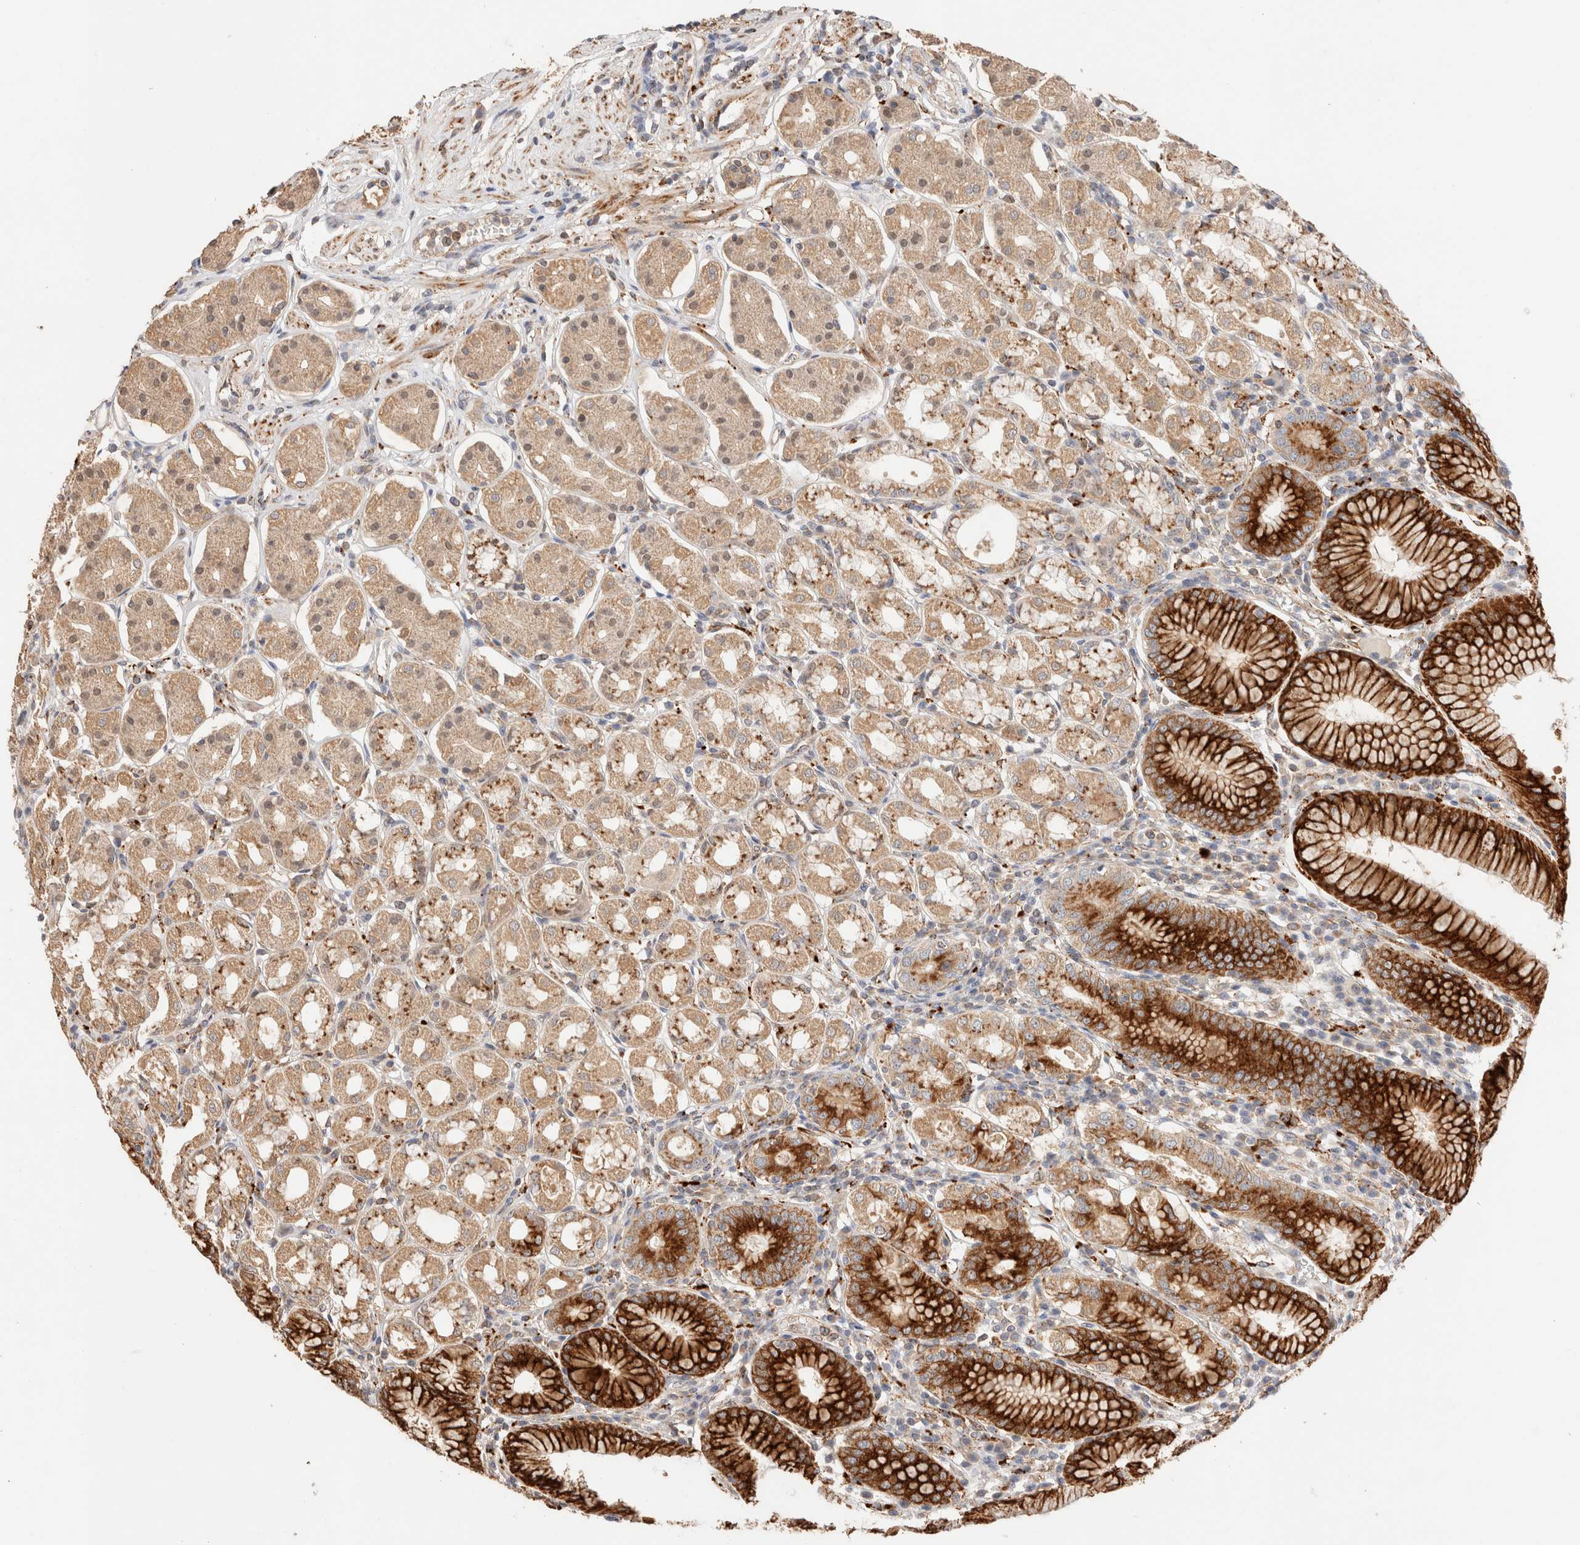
{"staining": {"intensity": "strong", "quantity": "25%-75%", "location": "cytoplasmic/membranous"}, "tissue": "stomach", "cell_type": "Glandular cells", "image_type": "normal", "snomed": [{"axis": "morphology", "description": "Normal tissue, NOS"}, {"axis": "topography", "description": "Stomach"}, {"axis": "topography", "description": "Stomach, lower"}], "caption": "High-magnification brightfield microscopy of normal stomach stained with DAB (brown) and counterstained with hematoxylin (blue). glandular cells exhibit strong cytoplasmic/membranous positivity is identified in about25%-75% of cells.", "gene": "RABEPK", "patient": {"sex": "female", "age": 56}}